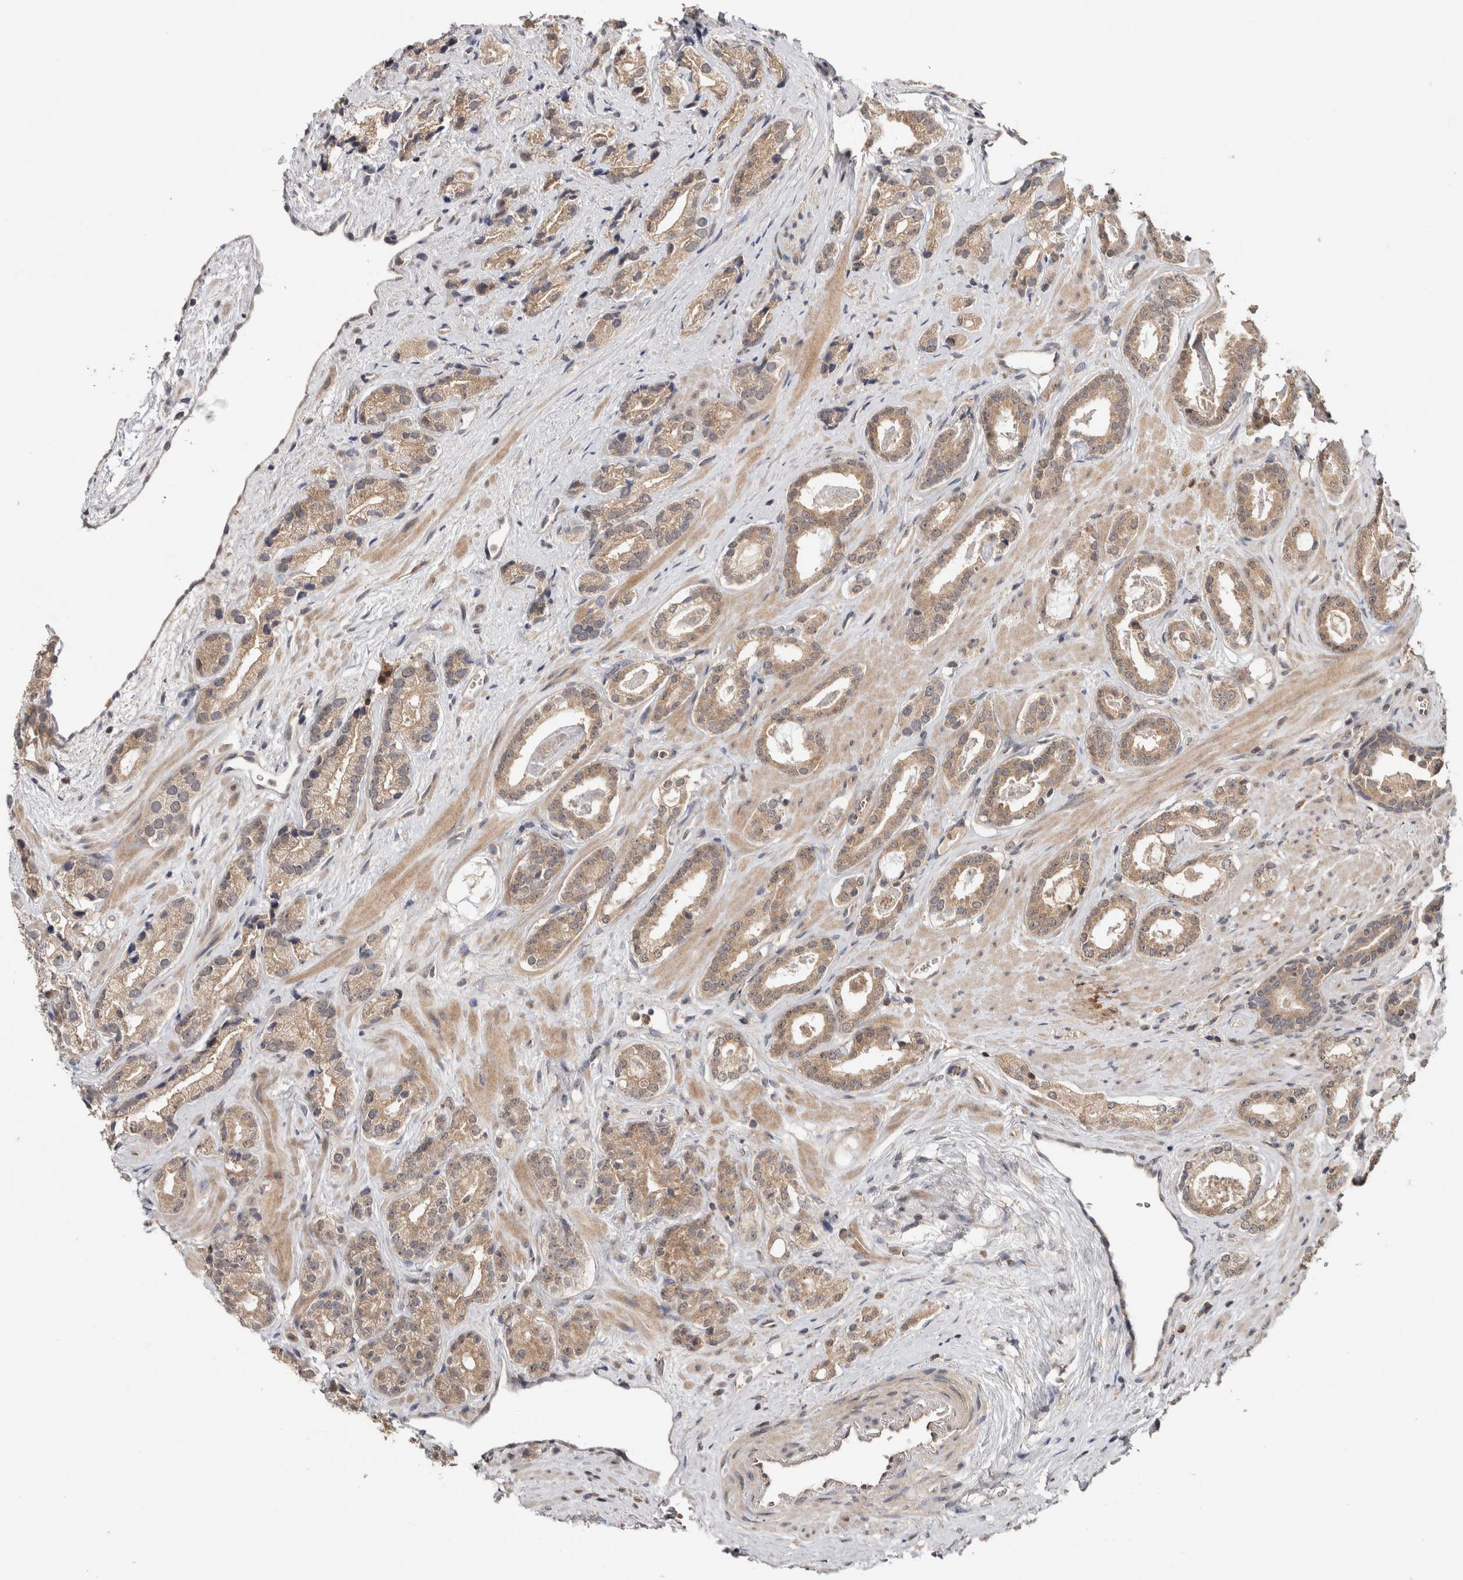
{"staining": {"intensity": "weak", "quantity": ">75%", "location": "cytoplasmic/membranous"}, "tissue": "prostate cancer", "cell_type": "Tumor cells", "image_type": "cancer", "snomed": [{"axis": "morphology", "description": "Adenocarcinoma, High grade"}, {"axis": "topography", "description": "Prostate"}], "caption": "Protein analysis of prostate cancer (high-grade adenocarcinoma) tissue reveals weak cytoplasmic/membranous staining in approximately >75% of tumor cells. Using DAB (brown) and hematoxylin (blue) stains, captured at high magnification using brightfield microscopy.", "gene": "HMOX2", "patient": {"sex": "male", "age": 71}}